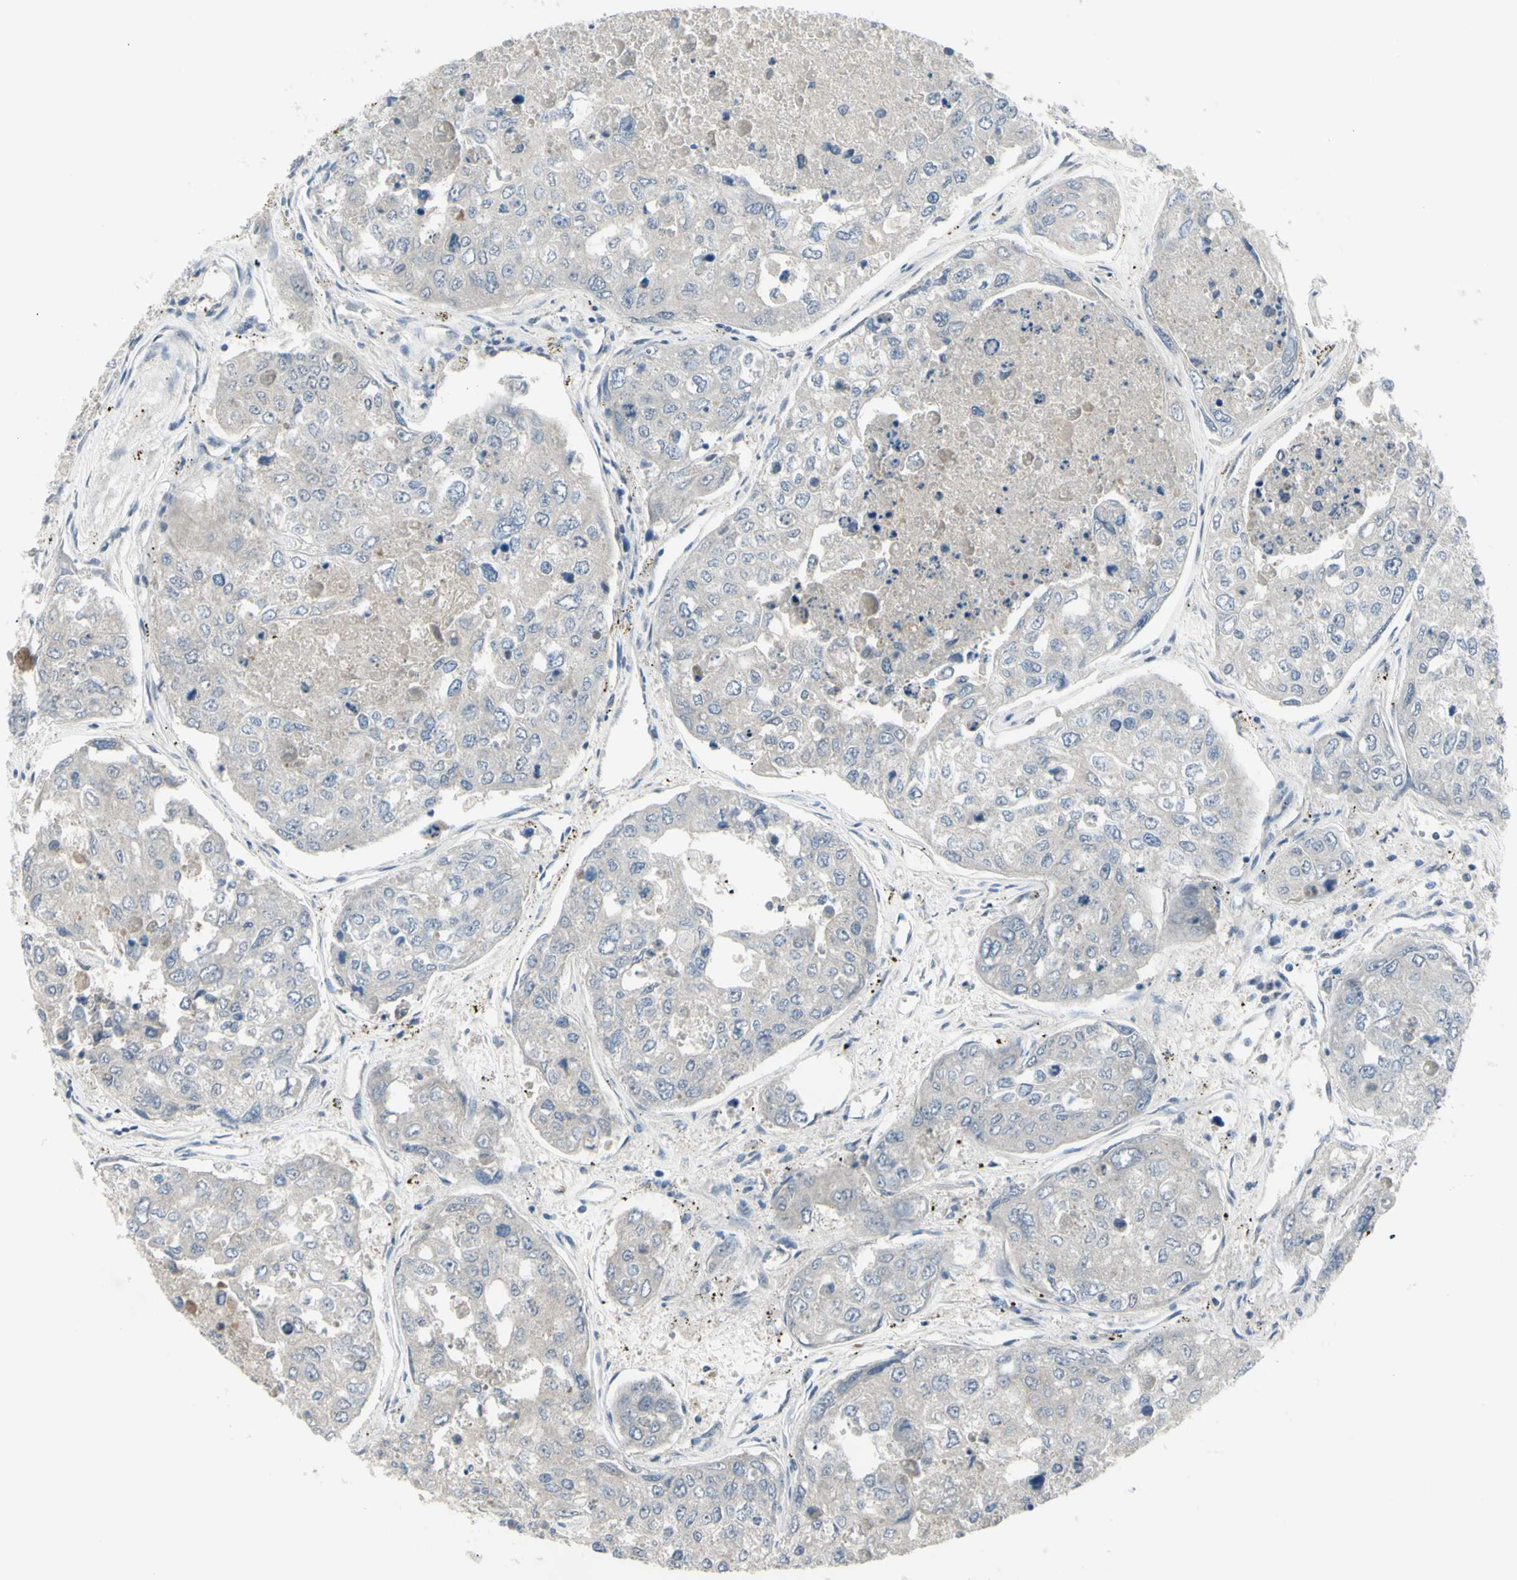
{"staining": {"intensity": "negative", "quantity": "none", "location": "none"}, "tissue": "urothelial cancer", "cell_type": "Tumor cells", "image_type": "cancer", "snomed": [{"axis": "morphology", "description": "Urothelial carcinoma, High grade"}, {"axis": "topography", "description": "Lymph node"}, {"axis": "topography", "description": "Urinary bladder"}], "caption": "The image demonstrates no significant expression in tumor cells of urothelial carcinoma (high-grade). Brightfield microscopy of immunohistochemistry stained with DAB (brown) and hematoxylin (blue), captured at high magnification.", "gene": "ETNK1", "patient": {"sex": "male", "age": 51}}